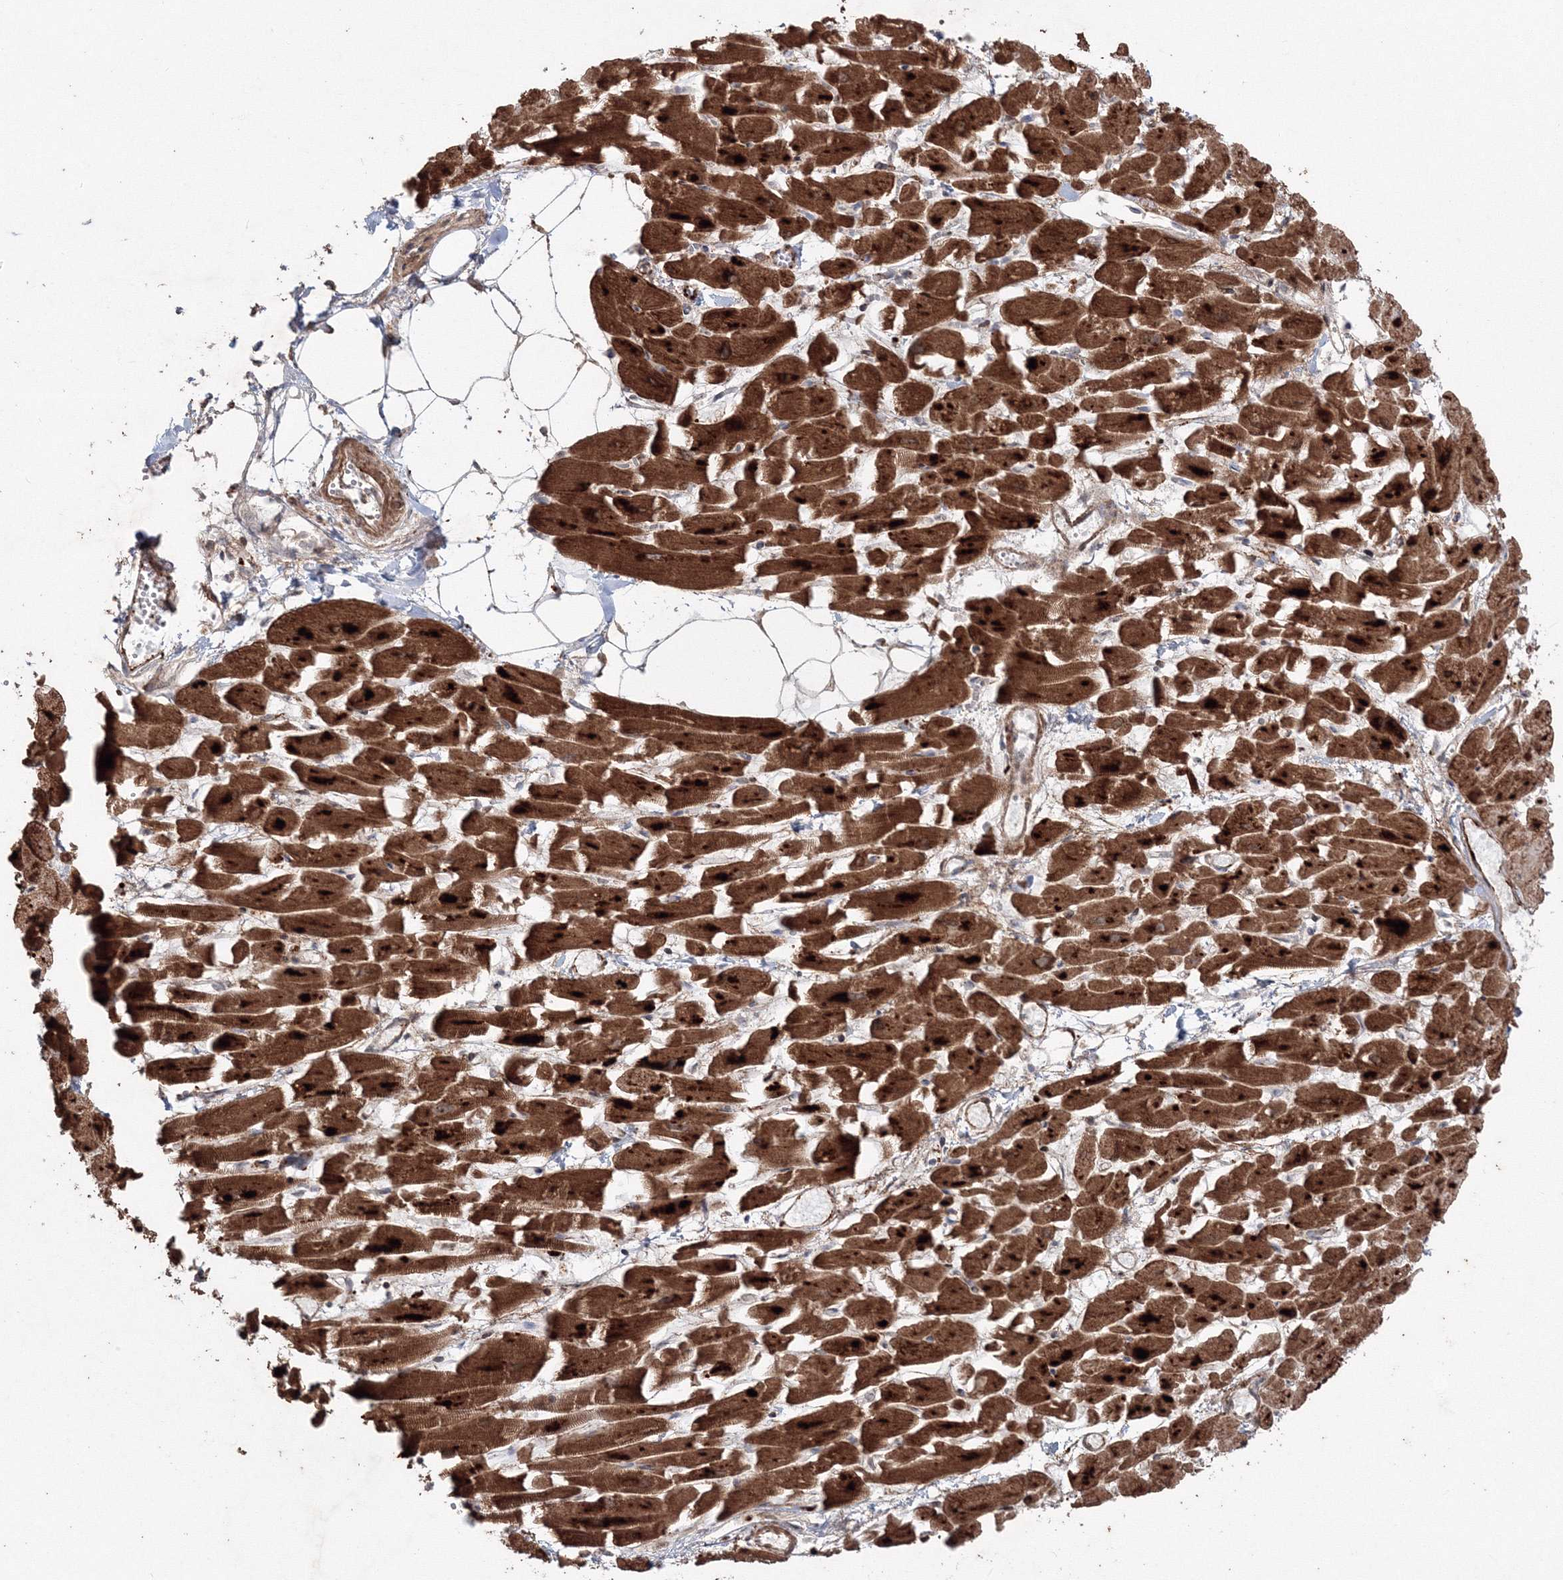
{"staining": {"intensity": "strong", "quantity": ">75%", "location": "cytoplasmic/membranous"}, "tissue": "heart muscle", "cell_type": "Cardiomyocytes", "image_type": "normal", "snomed": [{"axis": "morphology", "description": "Normal tissue, NOS"}, {"axis": "topography", "description": "Heart"}], "caption": "Protein staining of unremarkable heart muscle demonstrates strong cytoplasmic/membranous expression in approximately >75% of cardiomyocytes.", "gene": "ANAPC16", "patient": {"sex": "female", "age": 64}}